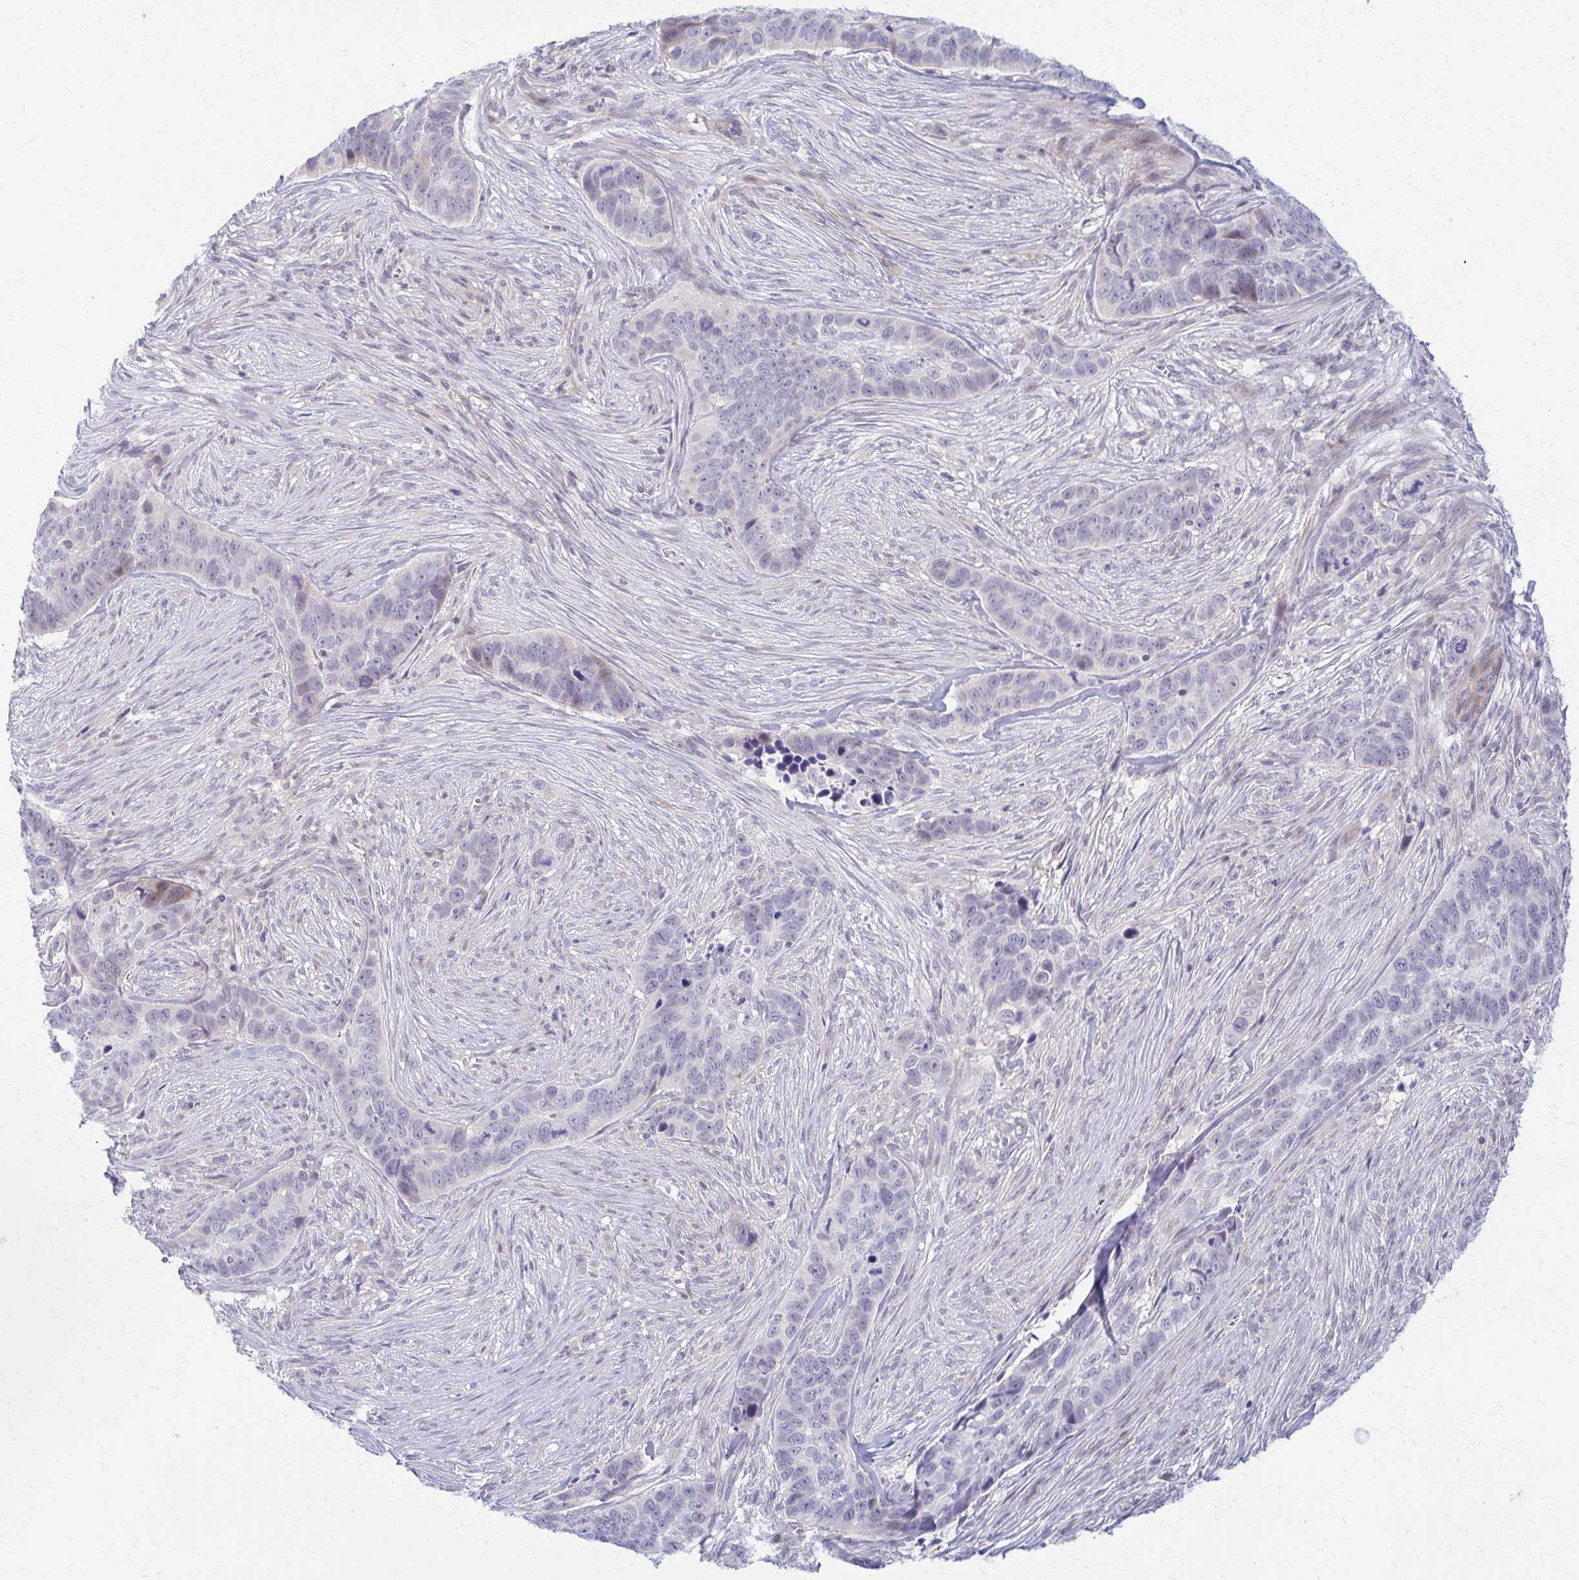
{"staining": {"intensity": "negative", "quantity": "none", "location": "none"}, "tissue": "skin cancer", "cell_type": "Tumor cells", "image_type": "cancer", "snomed": [{"axis": "morphology", "description": "Basal cell carcinoma"}, {"axis": "topography", "description": "Skin"}], "caption": "Tumor cells are negative for brown protein staining in basal cell carcinoma (skin).", "gene": "RHOBTB2", "patient": {"sex": "female", "age": 82}}